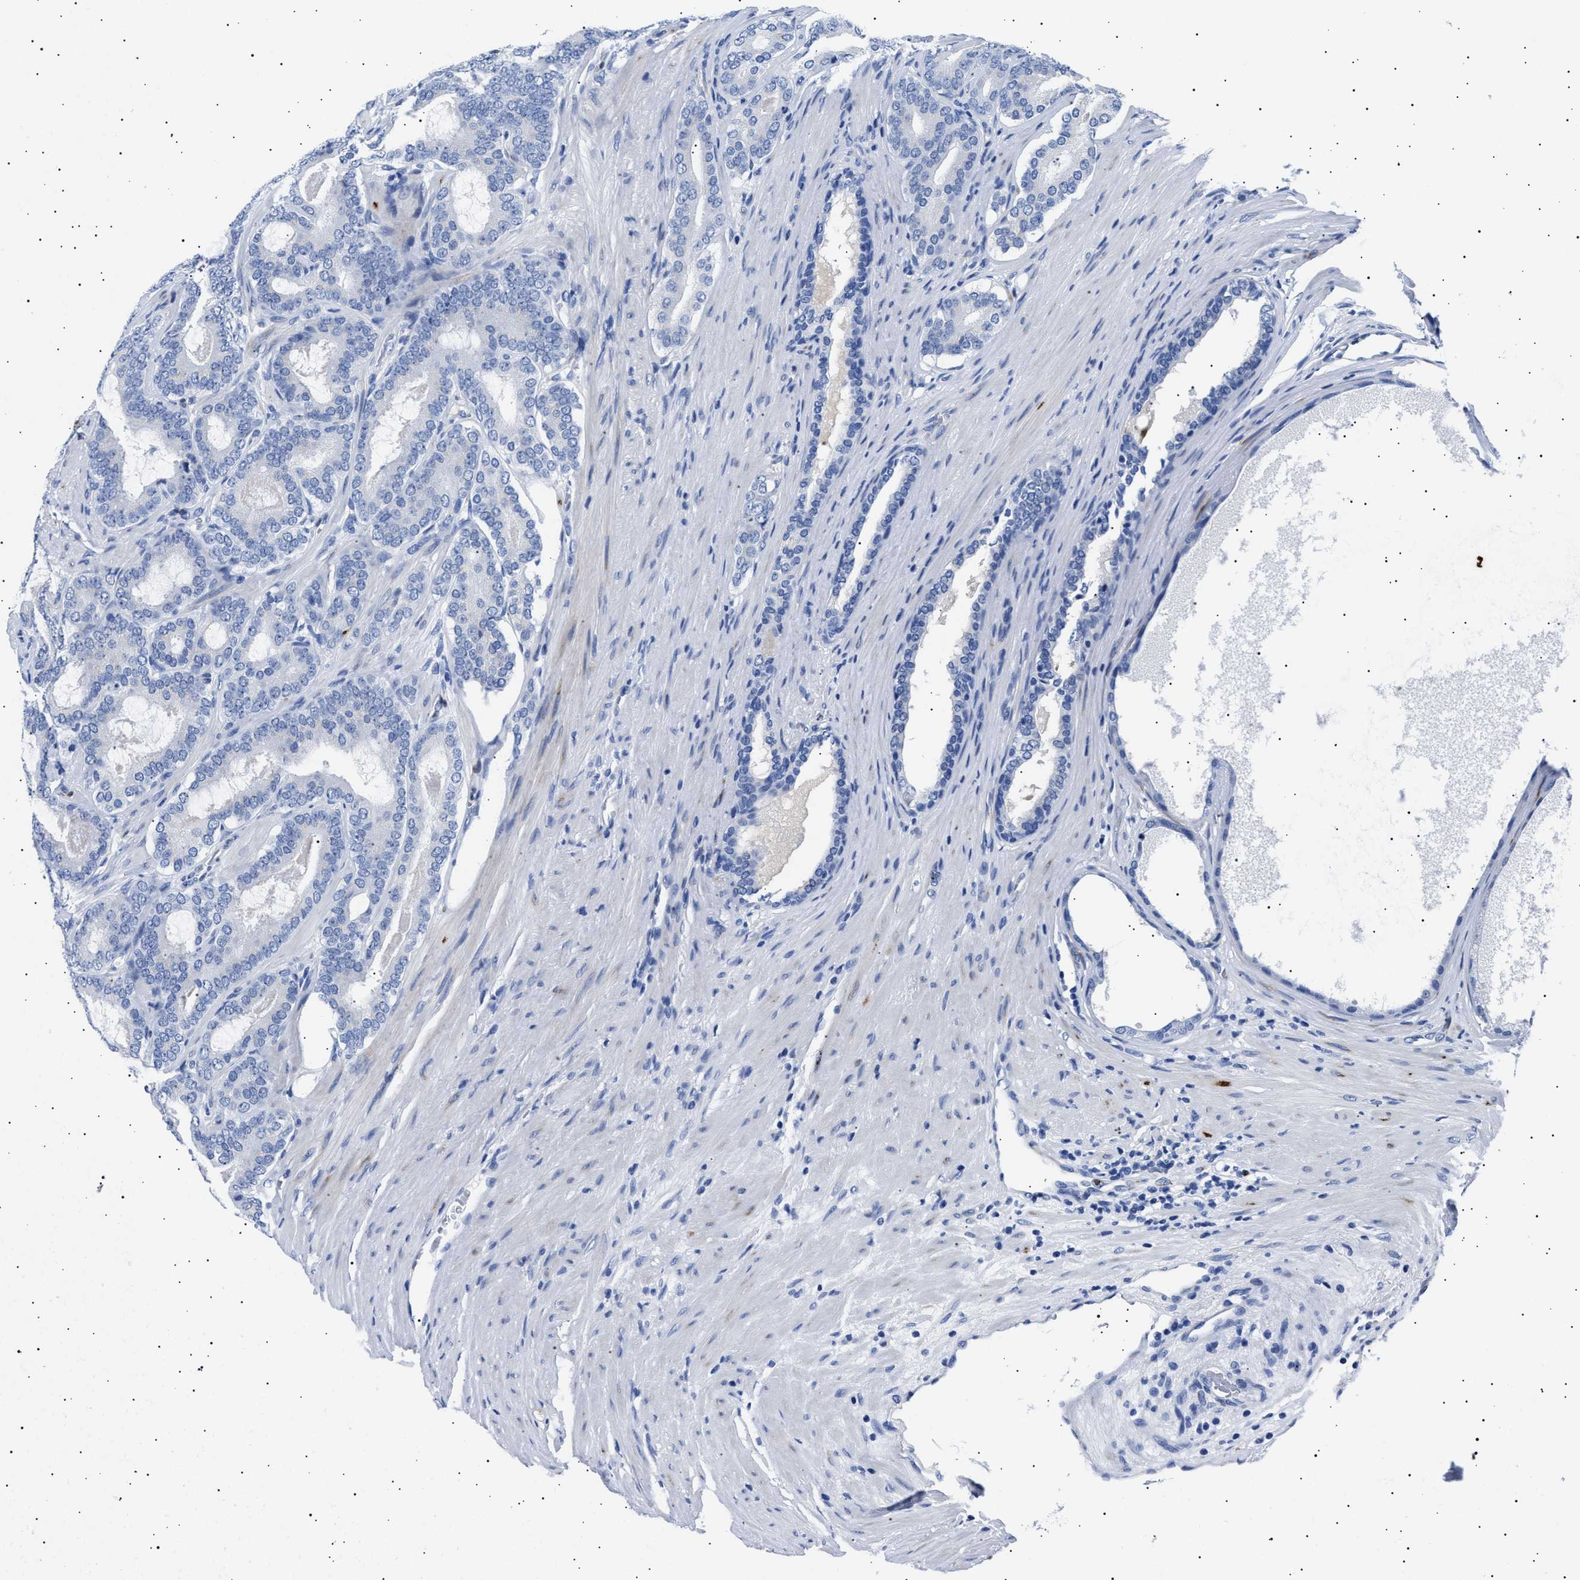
{"staining": {"intensity": "negative", "quantity": "none", "location": "none"}, "tissue": "prostate cancer", "cell_type": "Tumor cells", "image_type": "cancer", "snomed": [{"axis": "morphology", "description": "Adenocarcinoma, High grade"}, {"axis": "topography", "description": "Prostate"}], "caption": "The immunohistochemistry image has no significant staining in tumor cells of prostate high-grade adenocarcinoma tissue.", "gene": "HEMGN", "patient": {"sex": "male", "age": 60}}